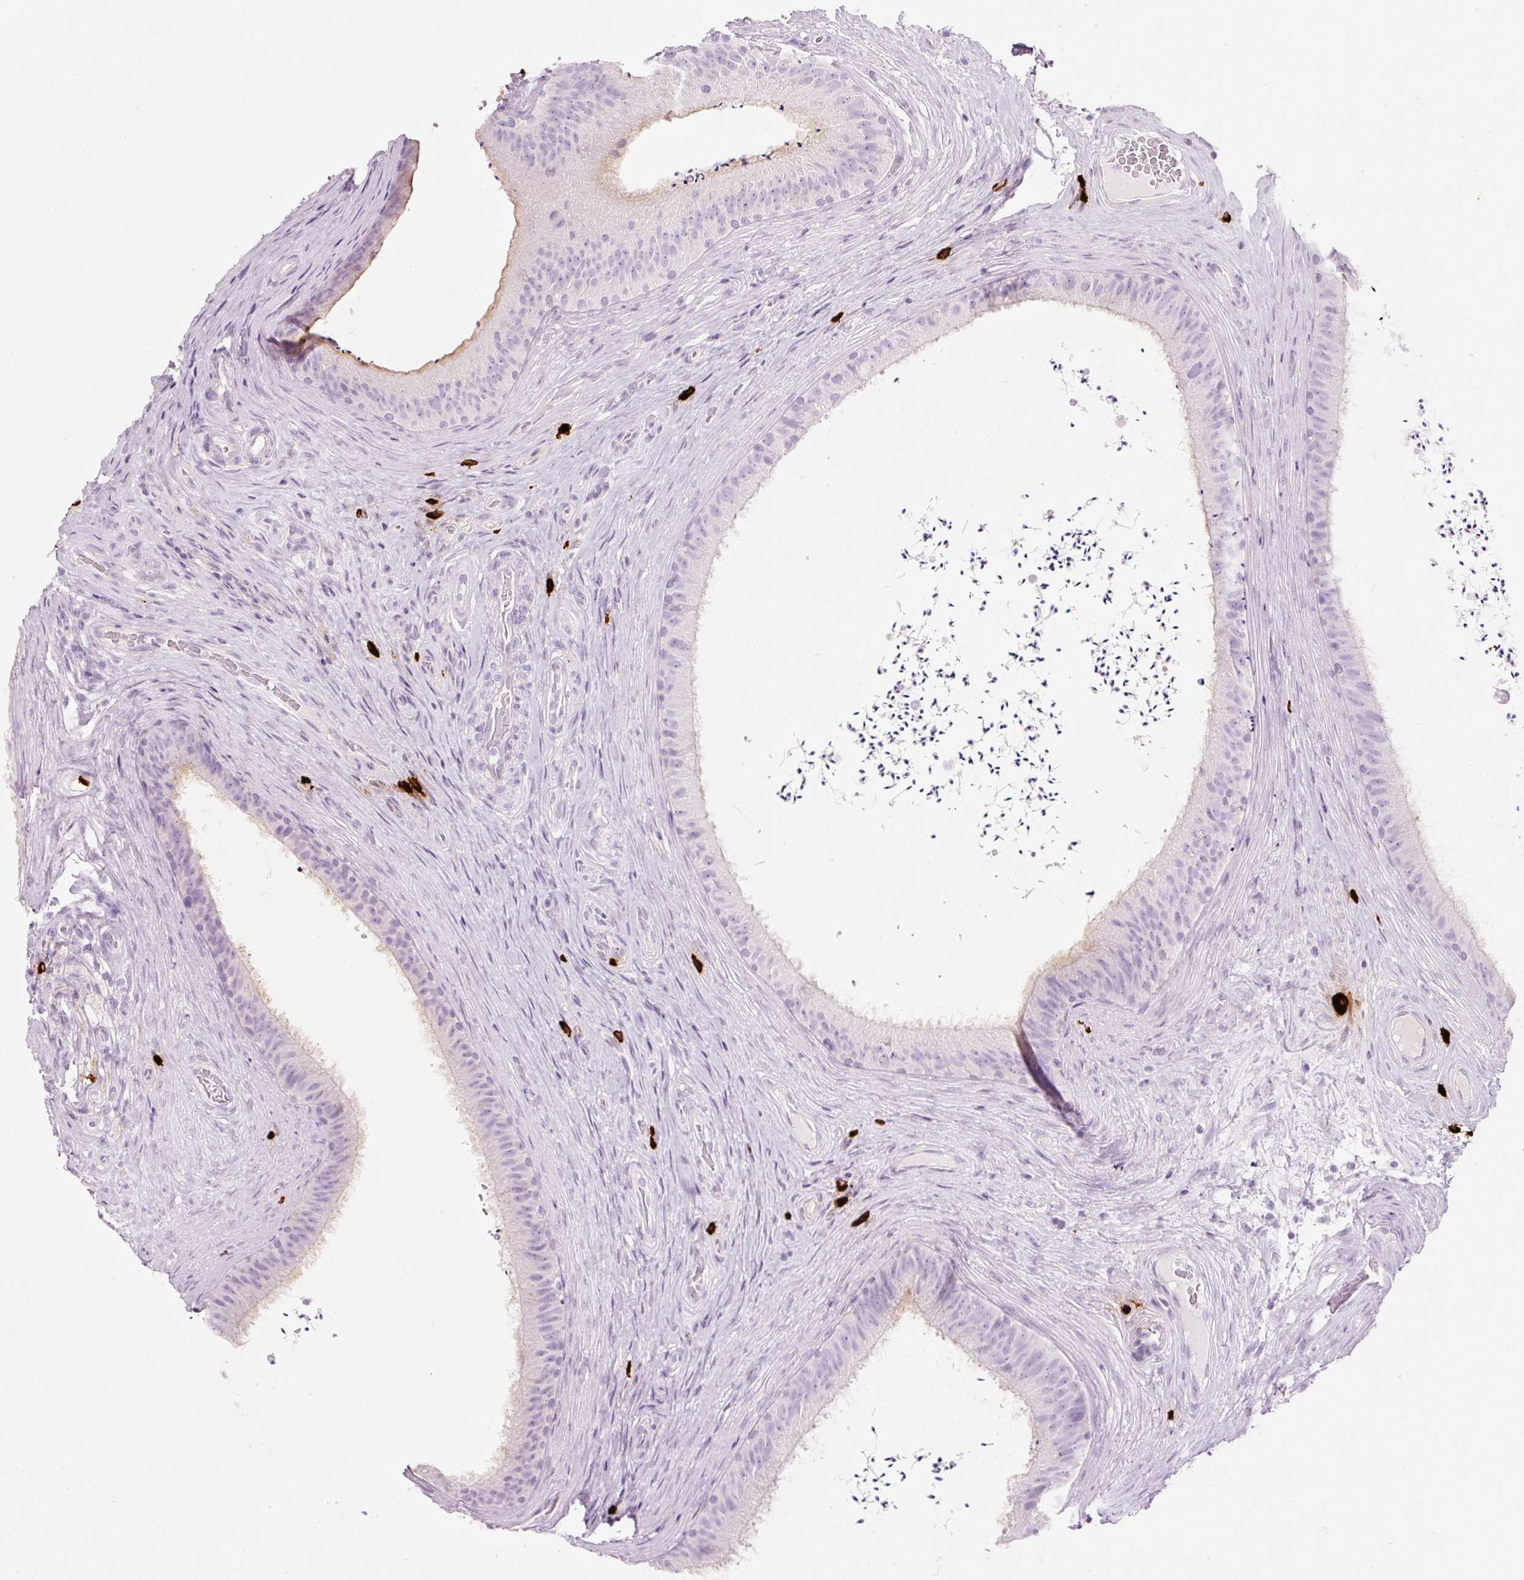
{"staining": {"intensity": "negative", "quantity": "none", "location": "none"}, "tissue": "epididymis", "cell_type": "Glandular cells", "image_type": "normal", "snomed": [{"axis": "morphology", "description": "Normal tissue, NOS"}, {"axis": "topography", "description": "Testis"}, {"axis": "topography", "description": "Epididymis"}], "caption": "High power microscopy image of an IHC micrograph of benign epididymis, revealing no significant staining in glandular cells.", "gene": "CMA1", "patient": {"sex": "male", "age": 41}}